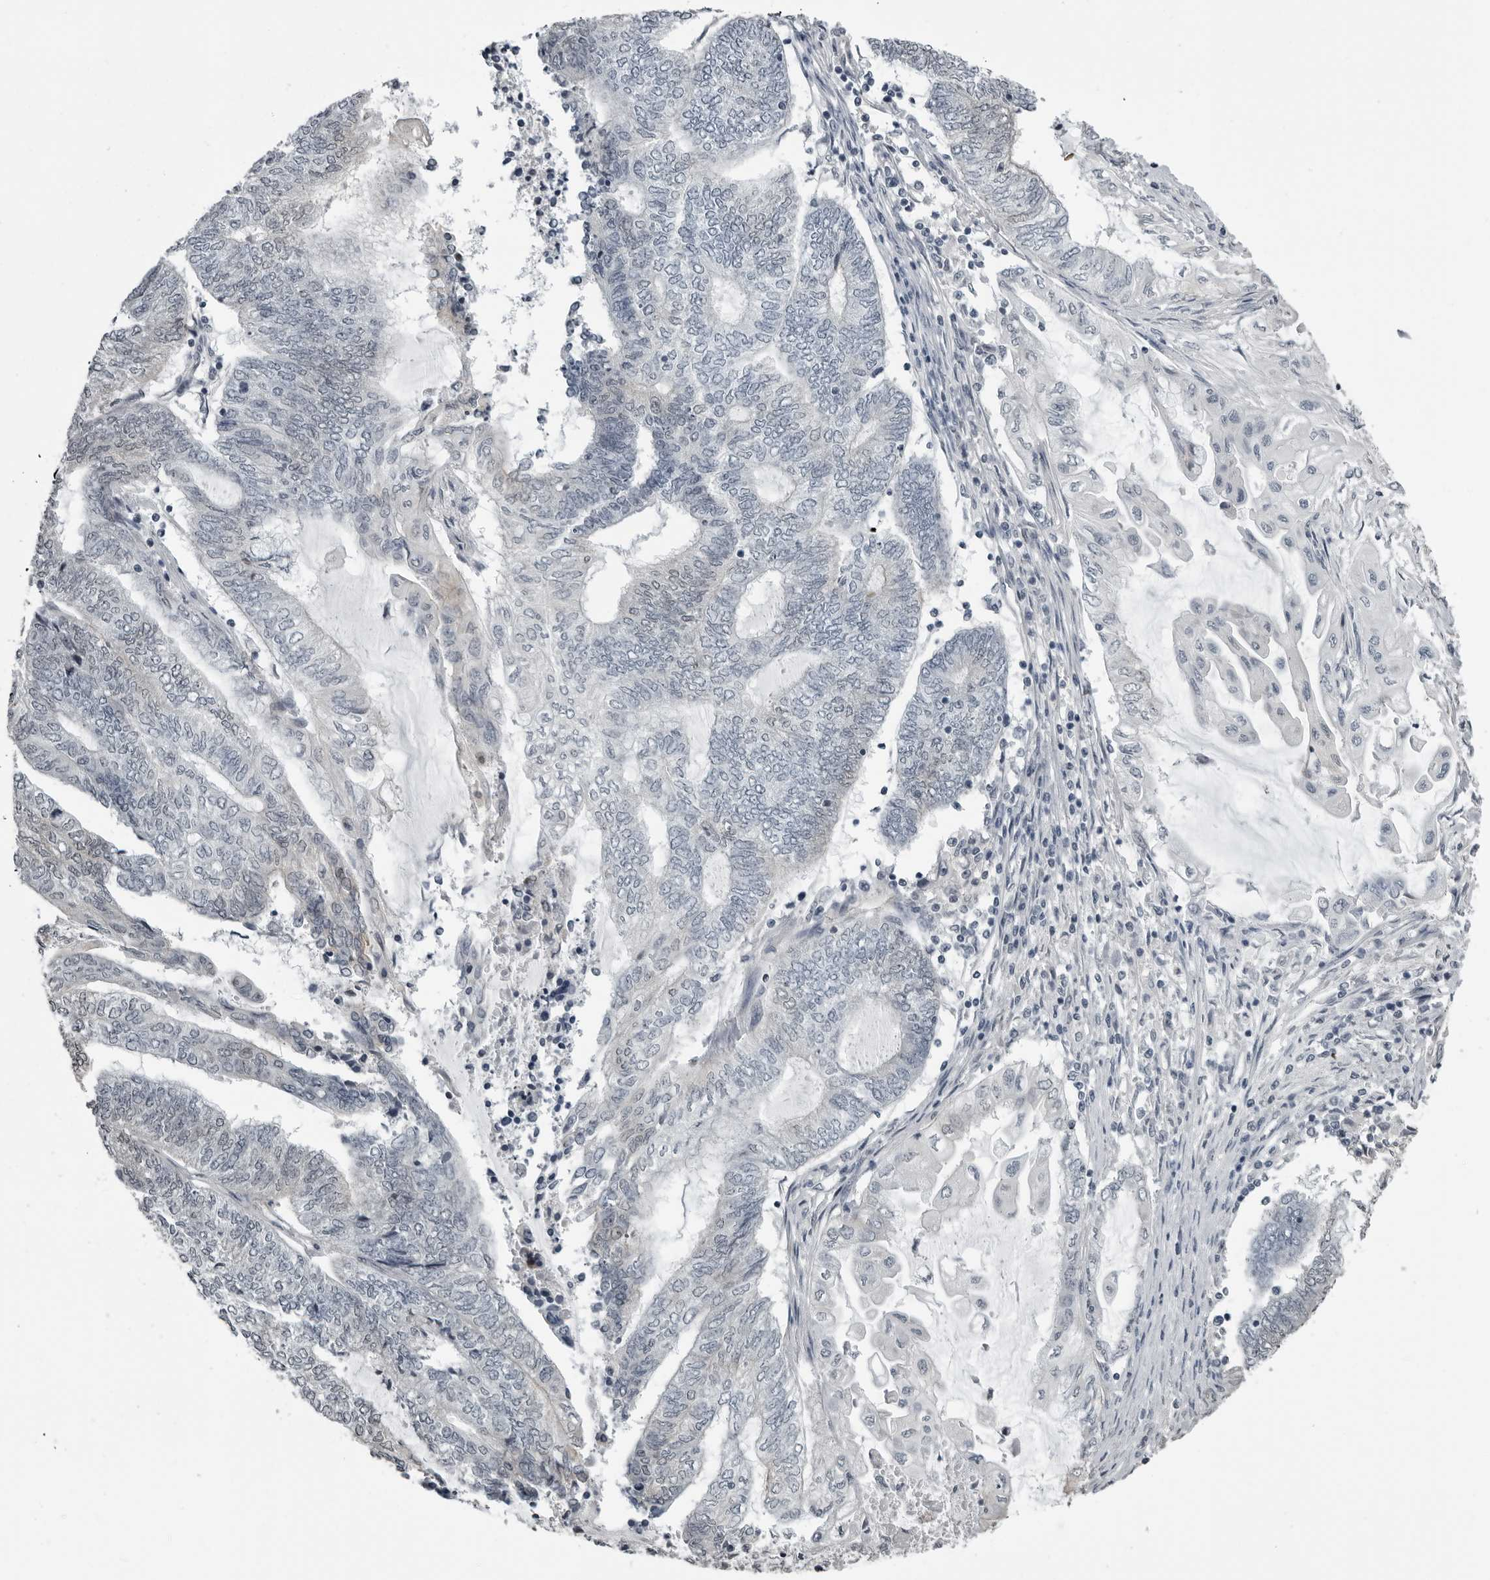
{"staining": {"intensity": "negative", "quantity": "none", "location": "none"}, "tissue": "endometrial cancer", "cell_type": "Tumor cells", "image_type": "cancer", "snomed": [{"axis": "morphology", "description": "Adenocarcinoma, NOS"}, {"axis": "topography", "description": "Uterus"}, {"axis": "topography", "description": "Endometrium"}], "caption": "The immunohistochemistry photomicrograph has no significant expression in tumor cells of adenocarcinoma (endometrial) tissue.", "gene": "PRRX2", "patient": {"sex": "female", "age": 70}}